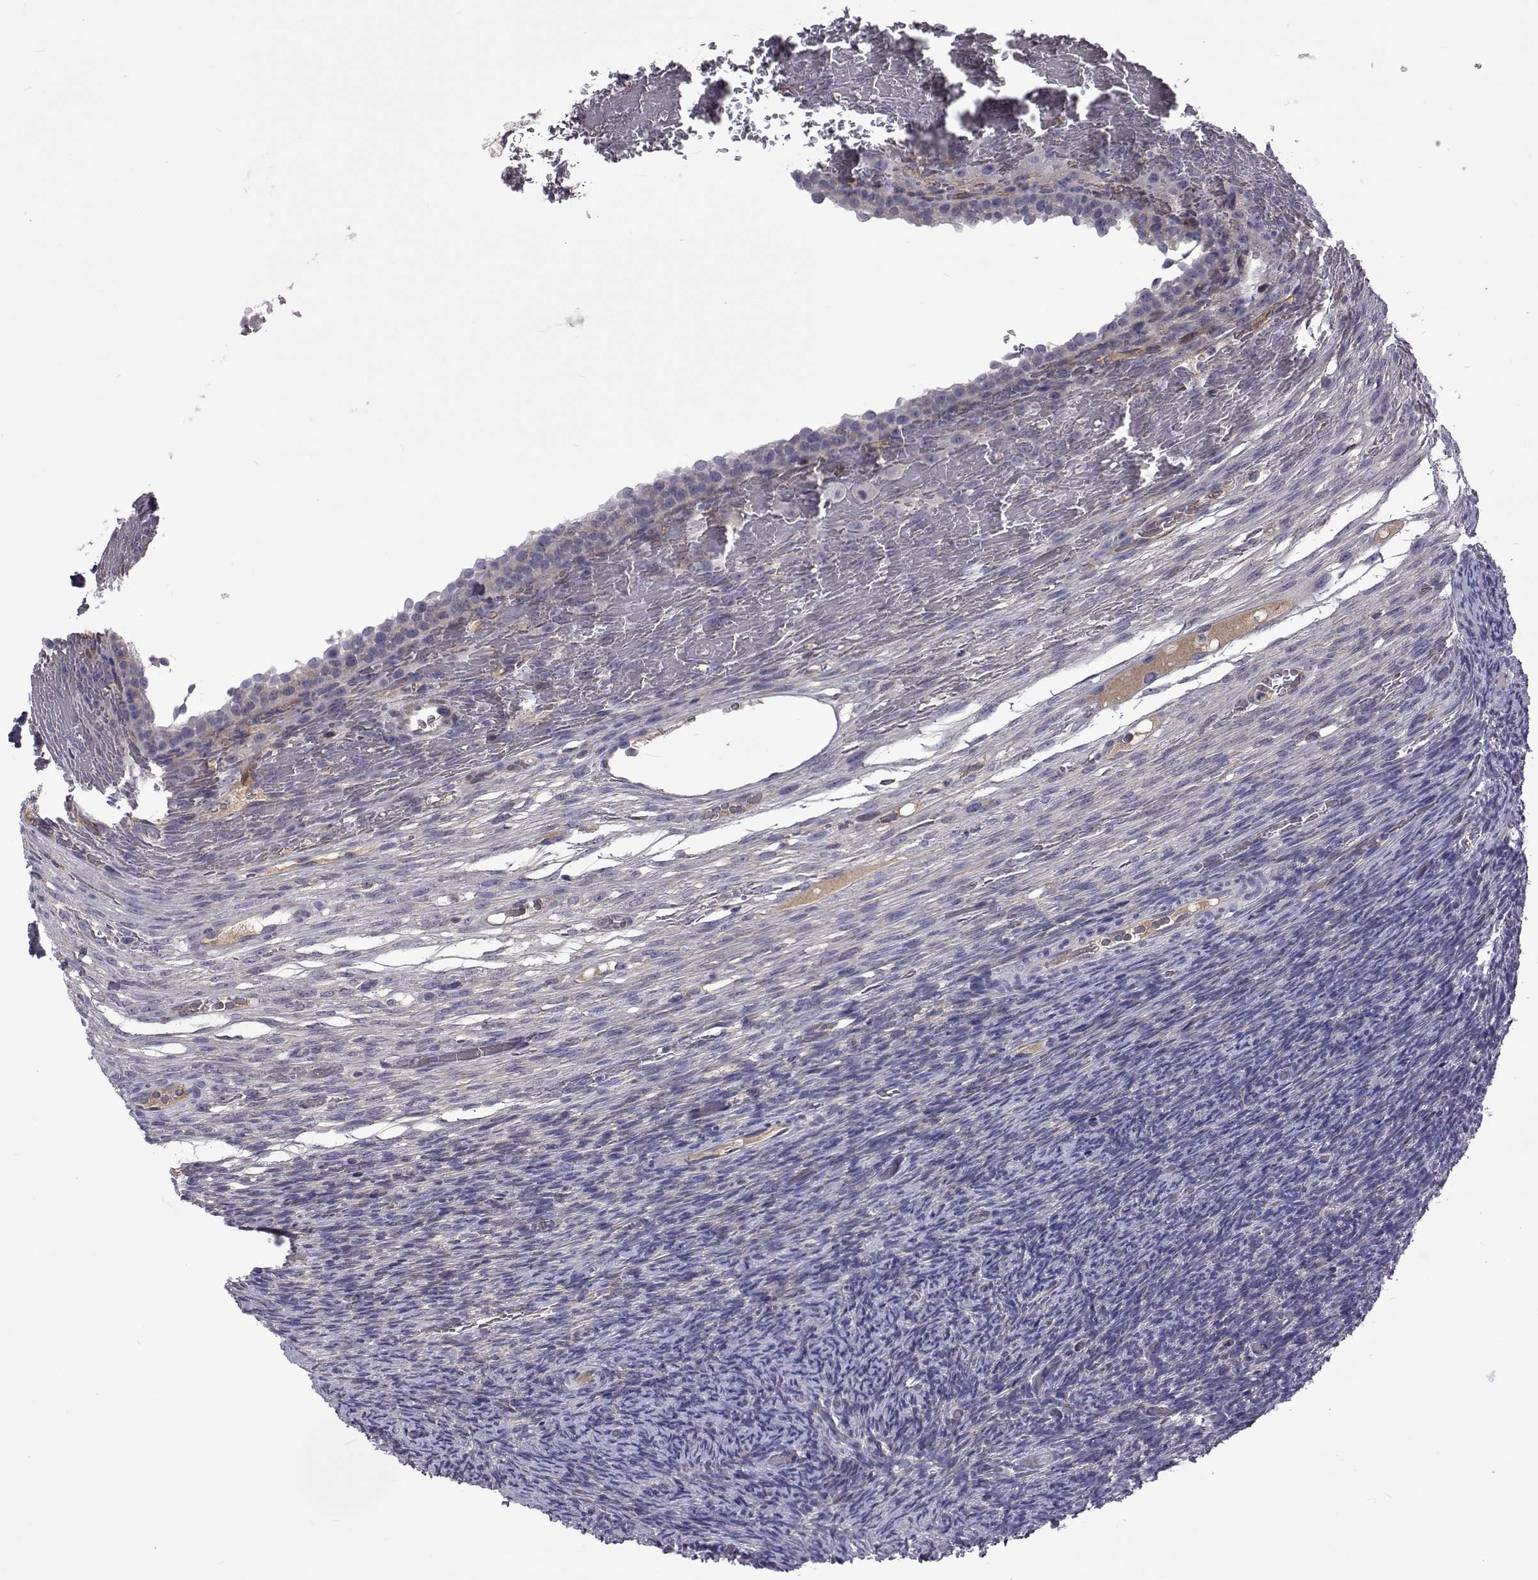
{"staining": {"intensity": "moderate", "quantity": ">75%", "location": "cytoplasmic/membranous"}, "tissue": "ovary", "cell_type": "Follicle cells", "image_type": "normal", "snomed": [{"axis": "morphology", "description": "Normal tissue, NOS"}, {"axis": "topography", "description": "Ovary"}], "caption": "Immunohistochemical staining of normal ovary shows medium levels of moderate cytoplasmic/membranous staining in about >75% of follicle cells. (IHC, brightfield microscopy, high magnification).", "gene": "TCF15", "patient": {"sex": "female", "age": 34}}